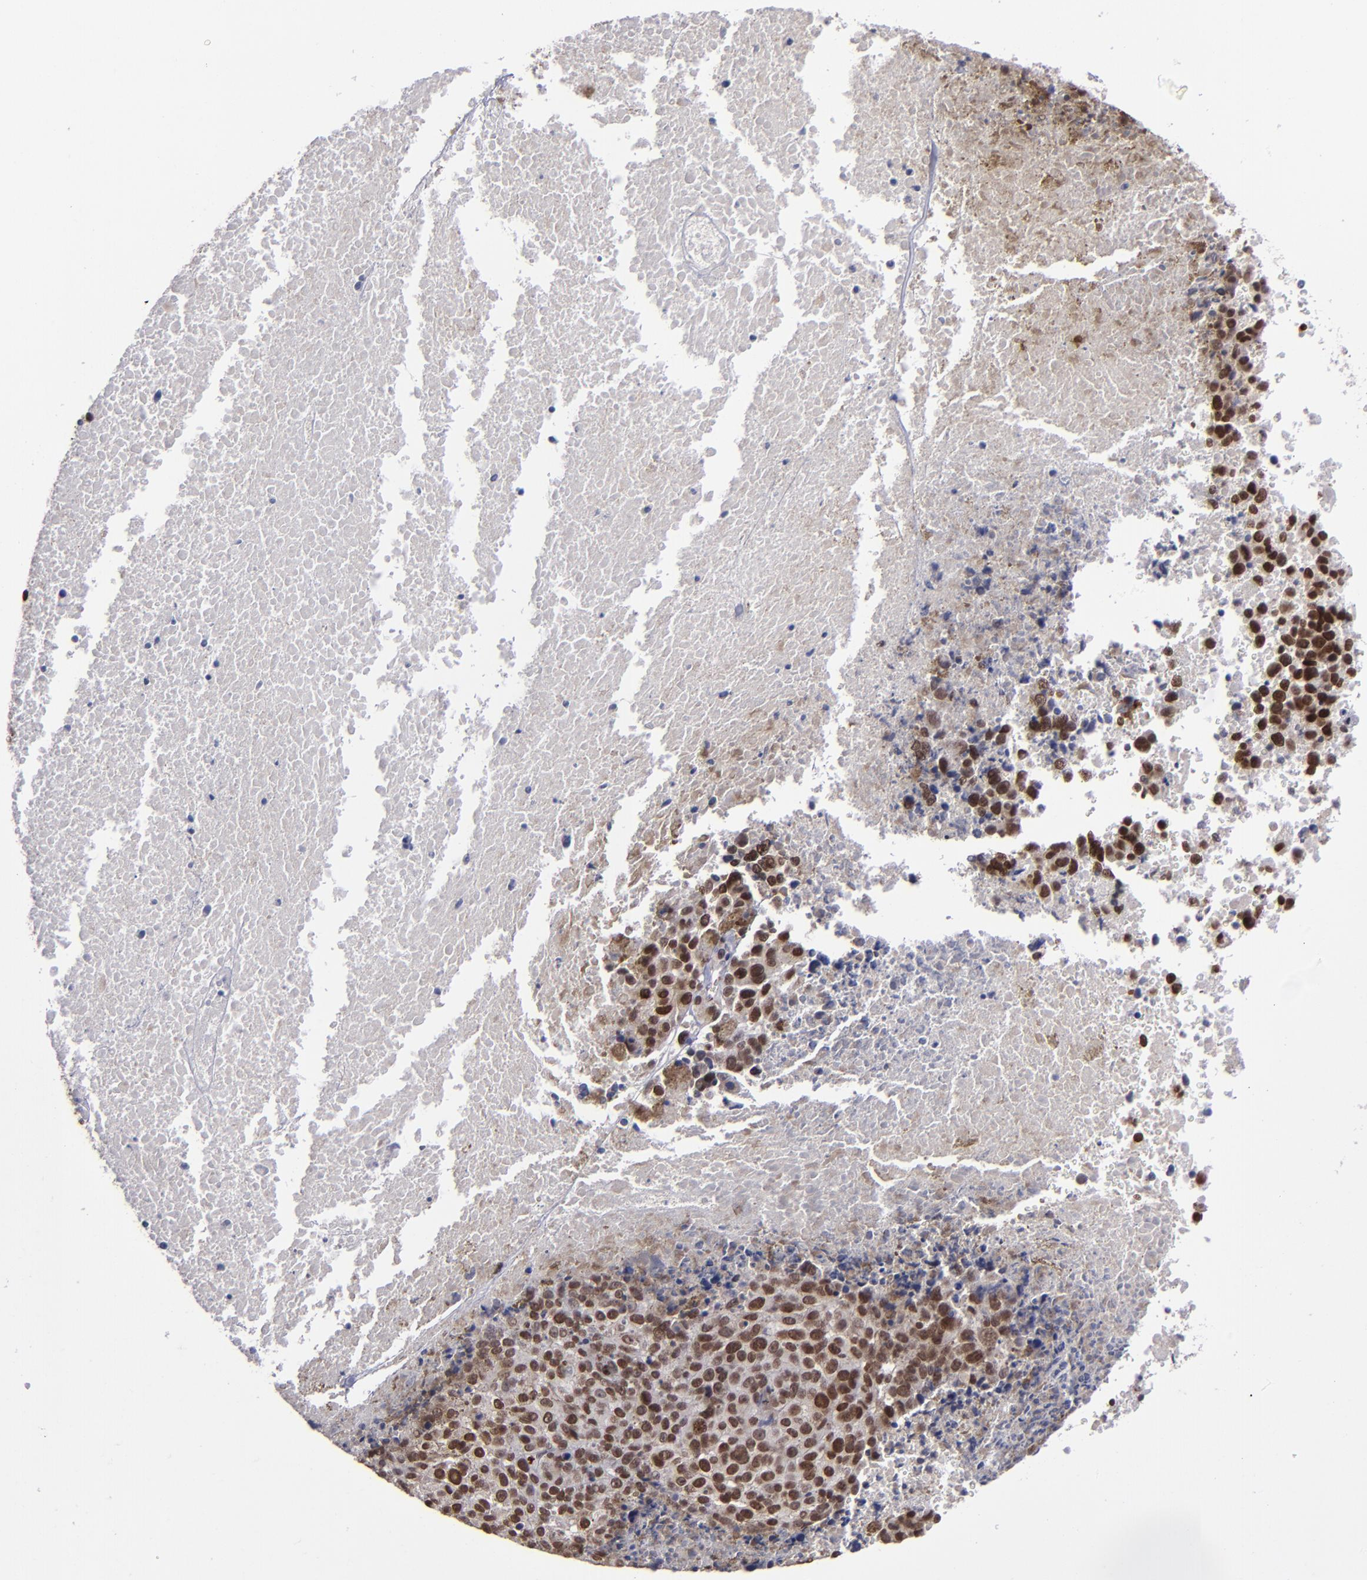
{"staining": {"intensity": "strong", "quantity": ">75%", "location": "nuclear"}, "tissue": "melanoma", "cell_type": "Tumor cells", "image_type": "cancer", "snomed": [{"axis": "morphology", "description": "Malignant melanoma, Metastatic site"}, {"axis": "topography", "description": "Cerebral cortex"}], "caption": "Tumor cells demonstrate strong nuclear positivity in about >75% of cells in melanoma.", "gene": "RREB1", "patient": {"sex": "female", "age": 52}}